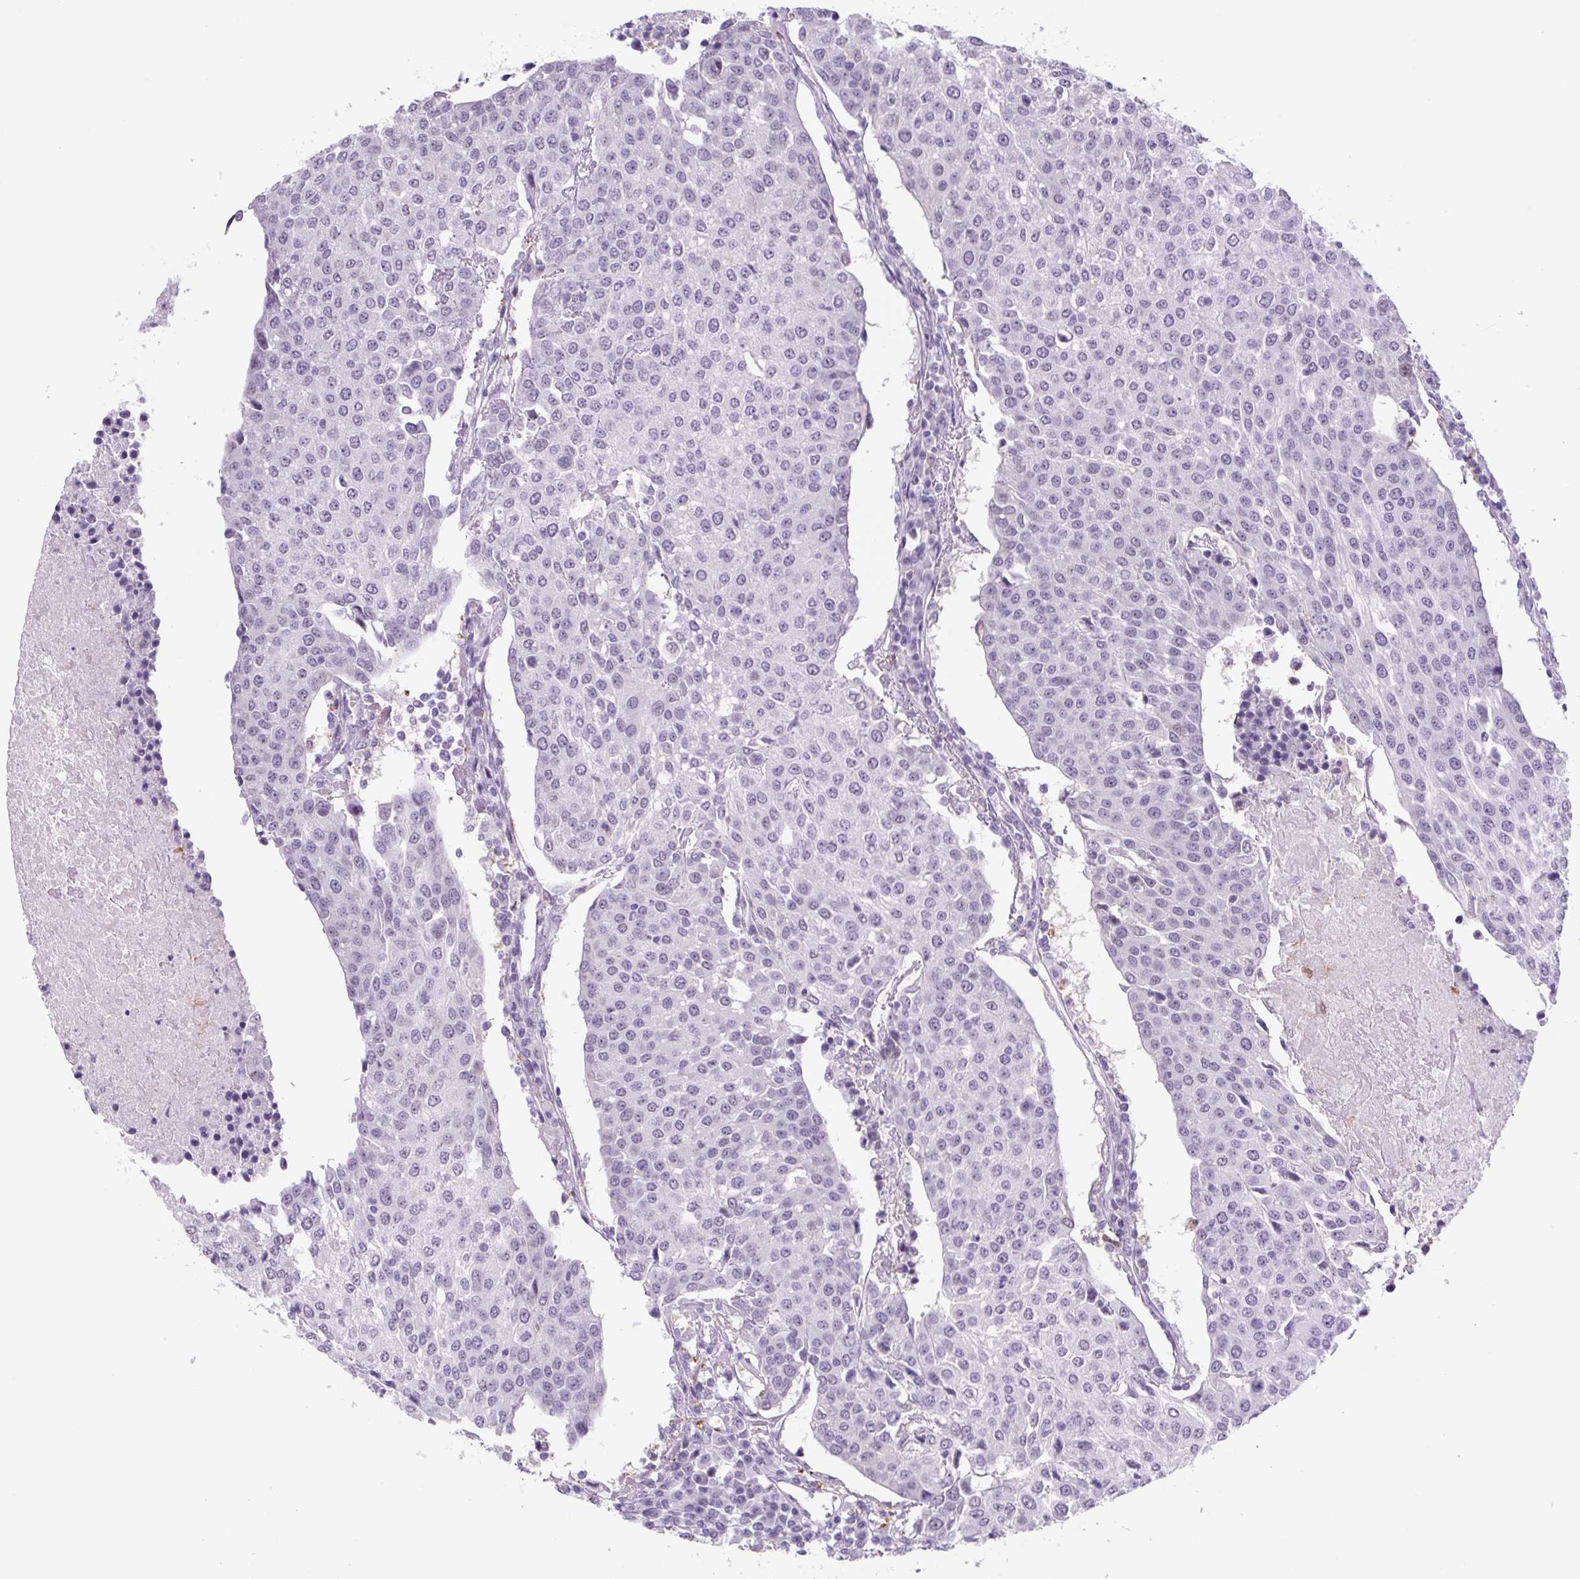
{"staining": {"intensity": "negative", "quantity": "none", "location": "none"}, "tissue": "urothelial cancer", "cell_type": "Tumor cells", "image_type": "cancer", "snomed": [{"axis": "morphology", "description": "Urothelial carcinoma, High grade"}, {"axis": "topography", "description": "Urinary bladder"}], "caption": "A histopathology image of urothelial cancer stained for a protein reveals no brown staining in tumor cells.", "gene": "TNFRSF8", "patient": {"sex": "female", "age": 85}}